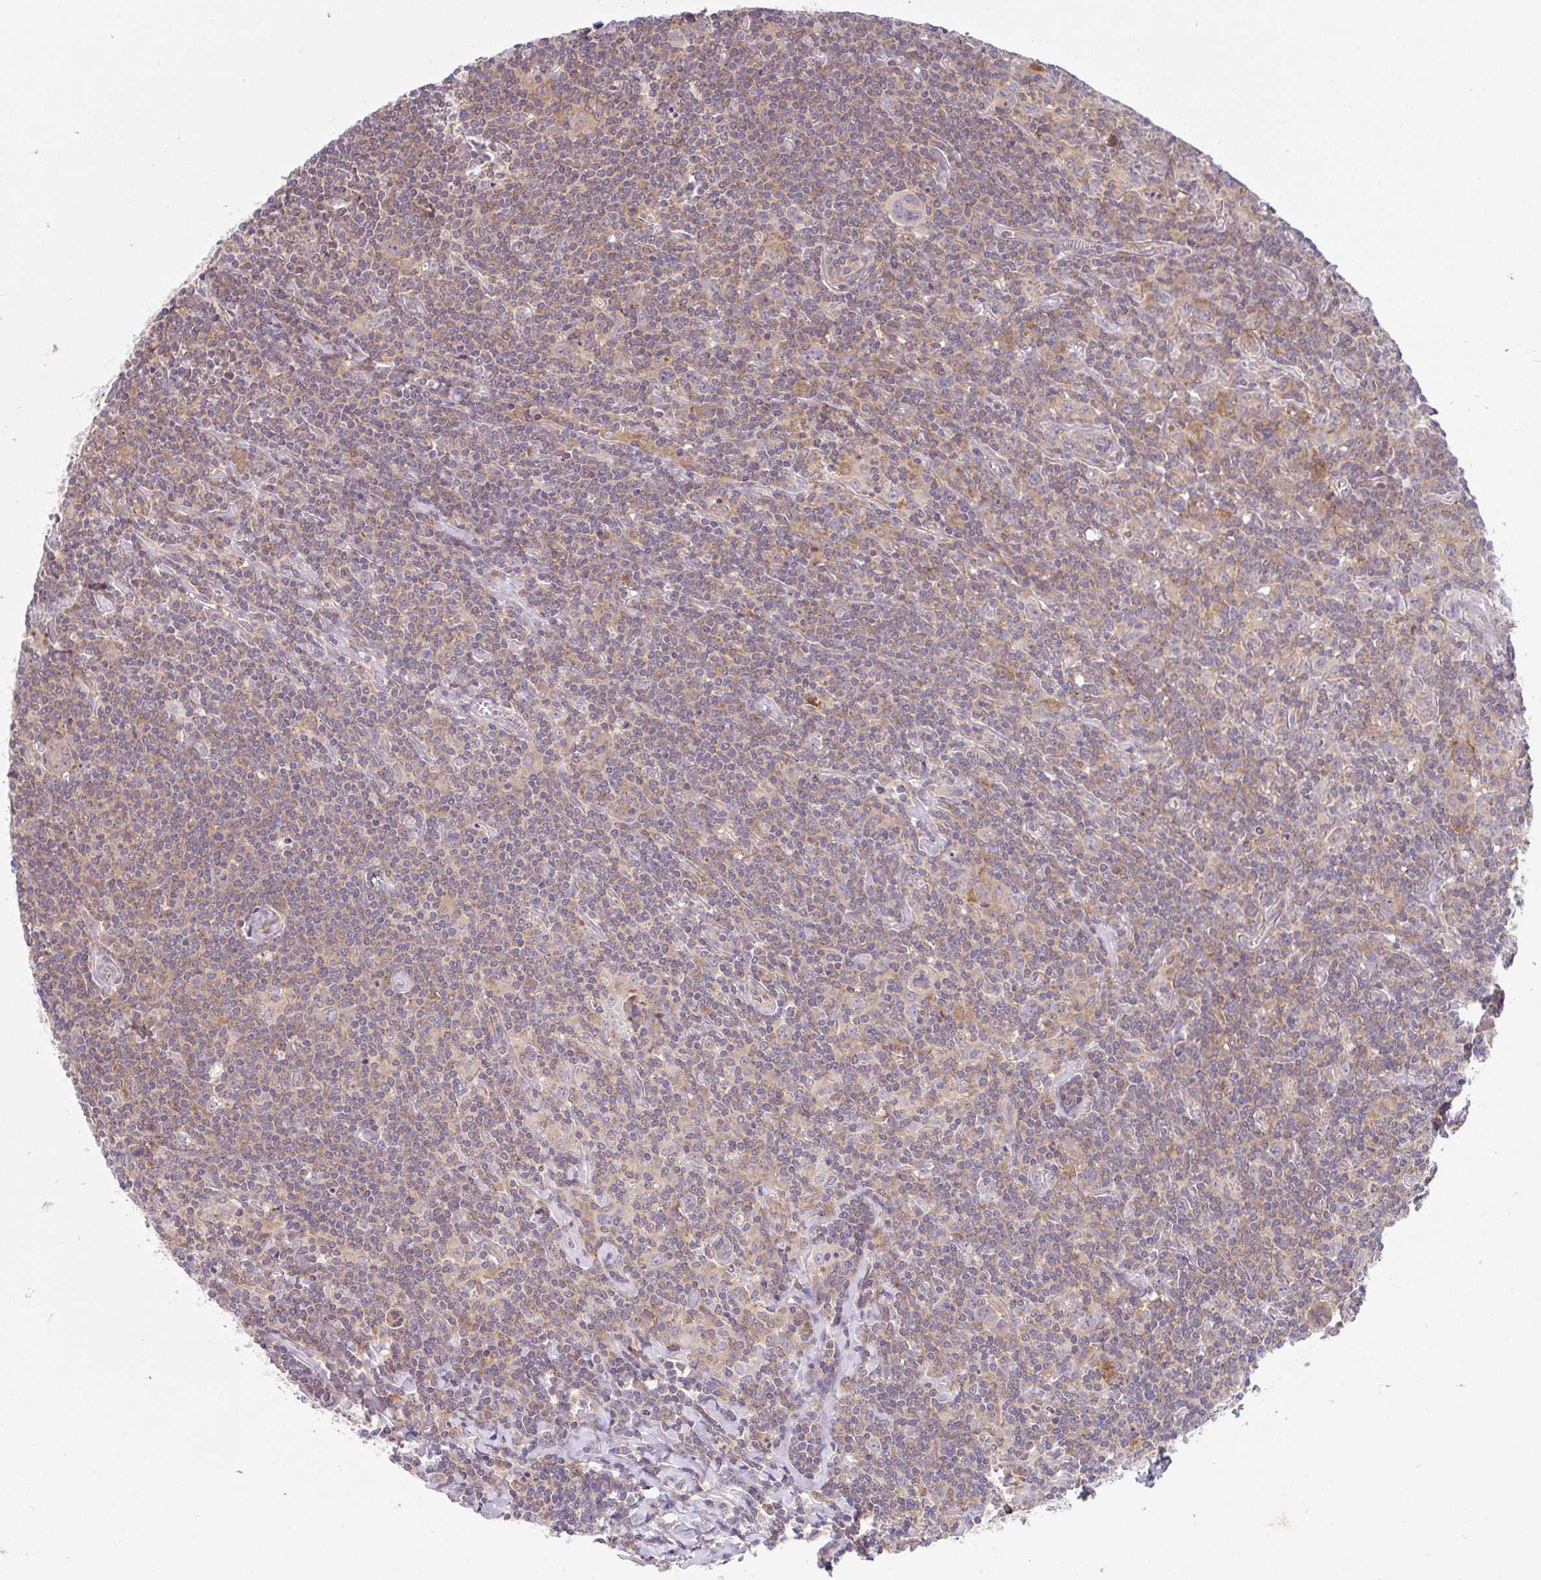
{"staining": {"intensity": "negative", "quantity": "none", "location": "none"}, "tissue": "lymphoma", "cell_type": "Tumor cells", "image_type": "cancer", "snomed": [{"axis": "morphology", "description": "Hodgkin's disease, NOS"}, {"axis": "topography", "description": "Lymph node"}], "caption": "Lymphoma was stained to show a protein in brown. There is no significant positivity in tumor cells.", "gene": "RALBP1", "patient": {"sex": "female", "age": 18}}